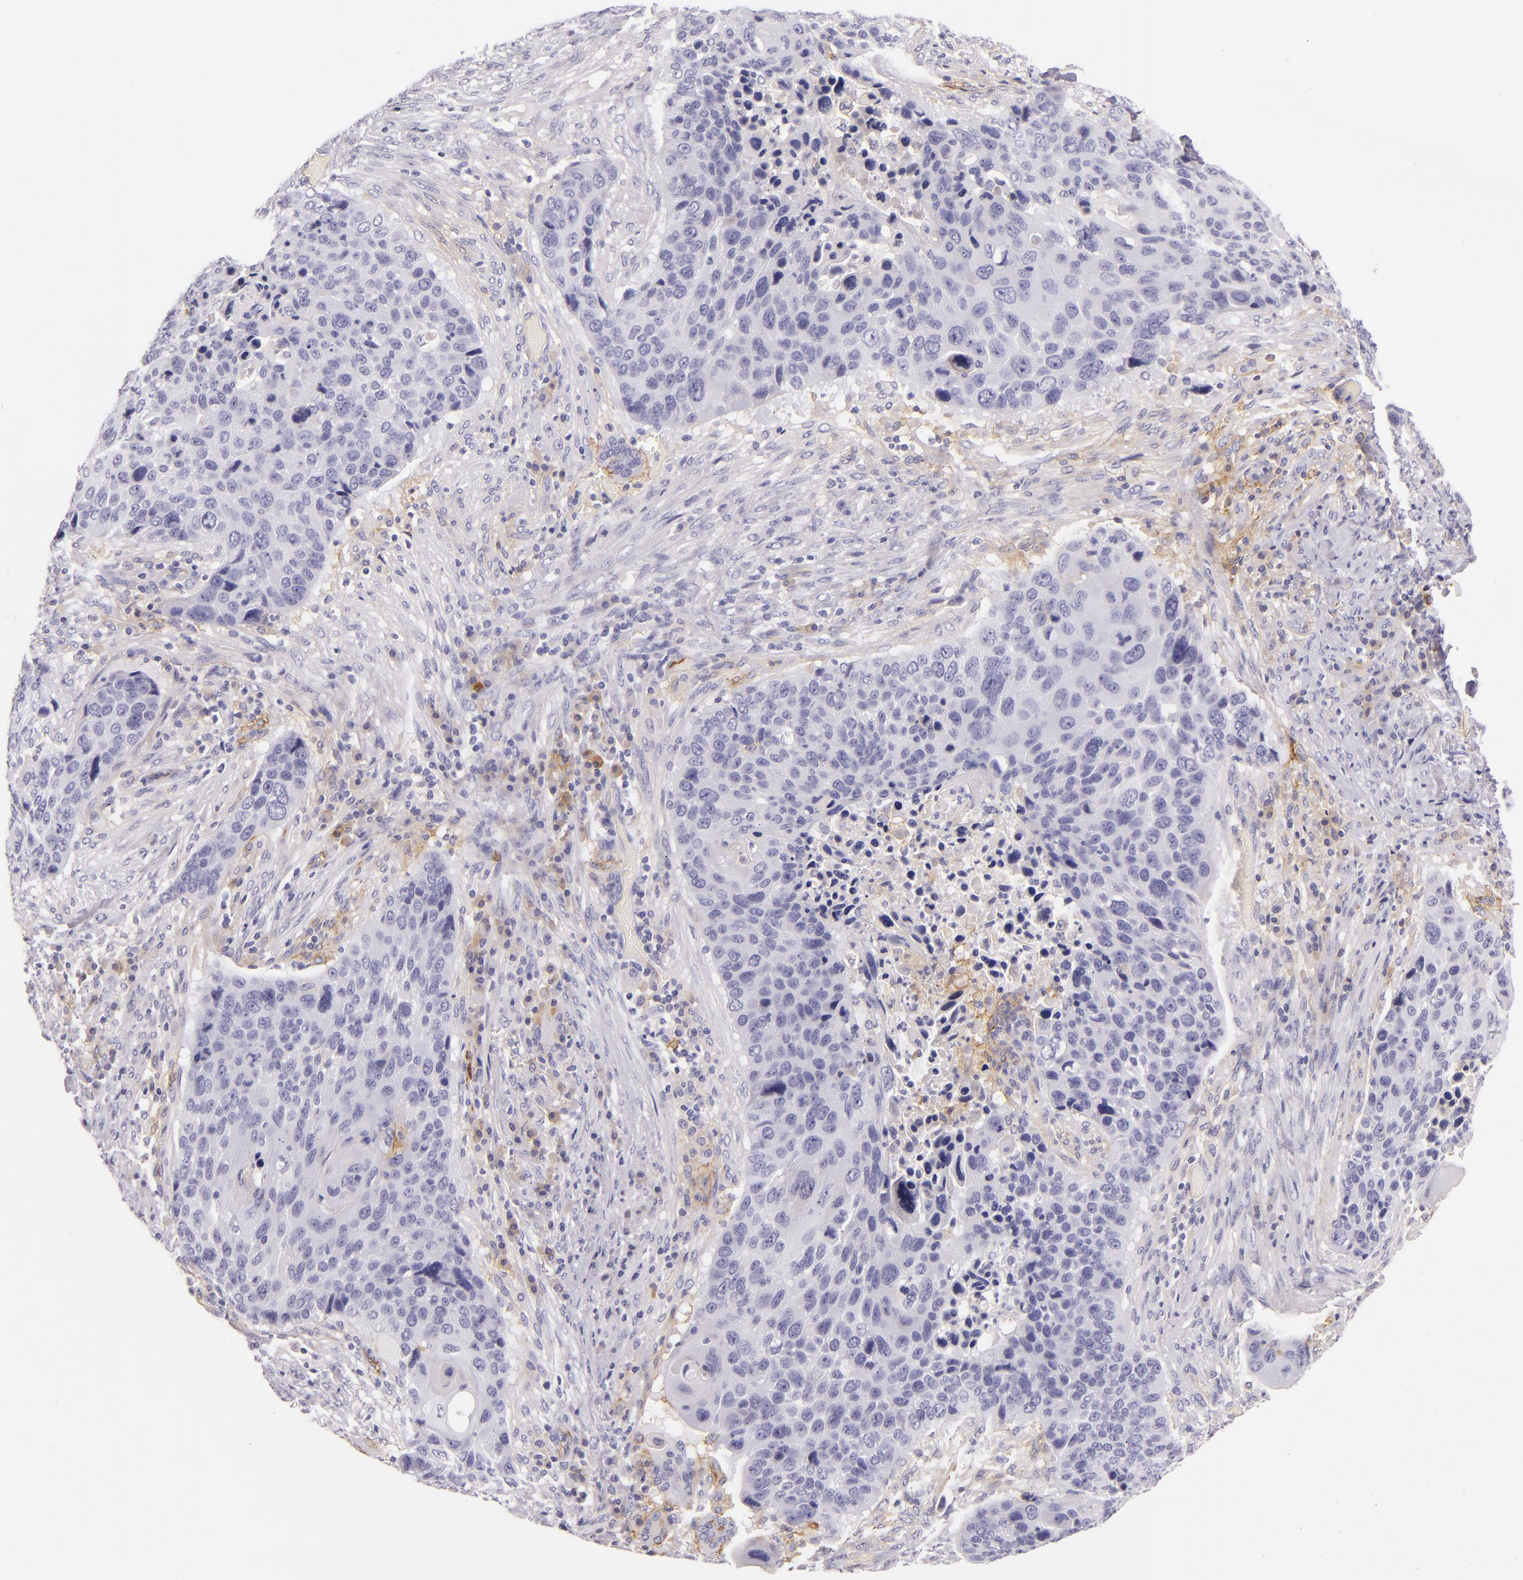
{"staining": {"intensity": "negative", "quantity": "none", "location": "none"}, "tissue": "lung cancer", "cell_type": "Tumor cells", "image_type": "cancer", "snomed": [{"axis": "morphology", "description": "Squamous cell carcinoma, NOS"}, {"axis": "topography", "description": "Lung"}], "caption": "Human squamous cell carcinoma (lung) stained for a protein using immunohistochemistry (IHC) displays no positivity in tumor cells.", "gene": "ICAM1", "patient": {"sex": "male", "age": 68}}